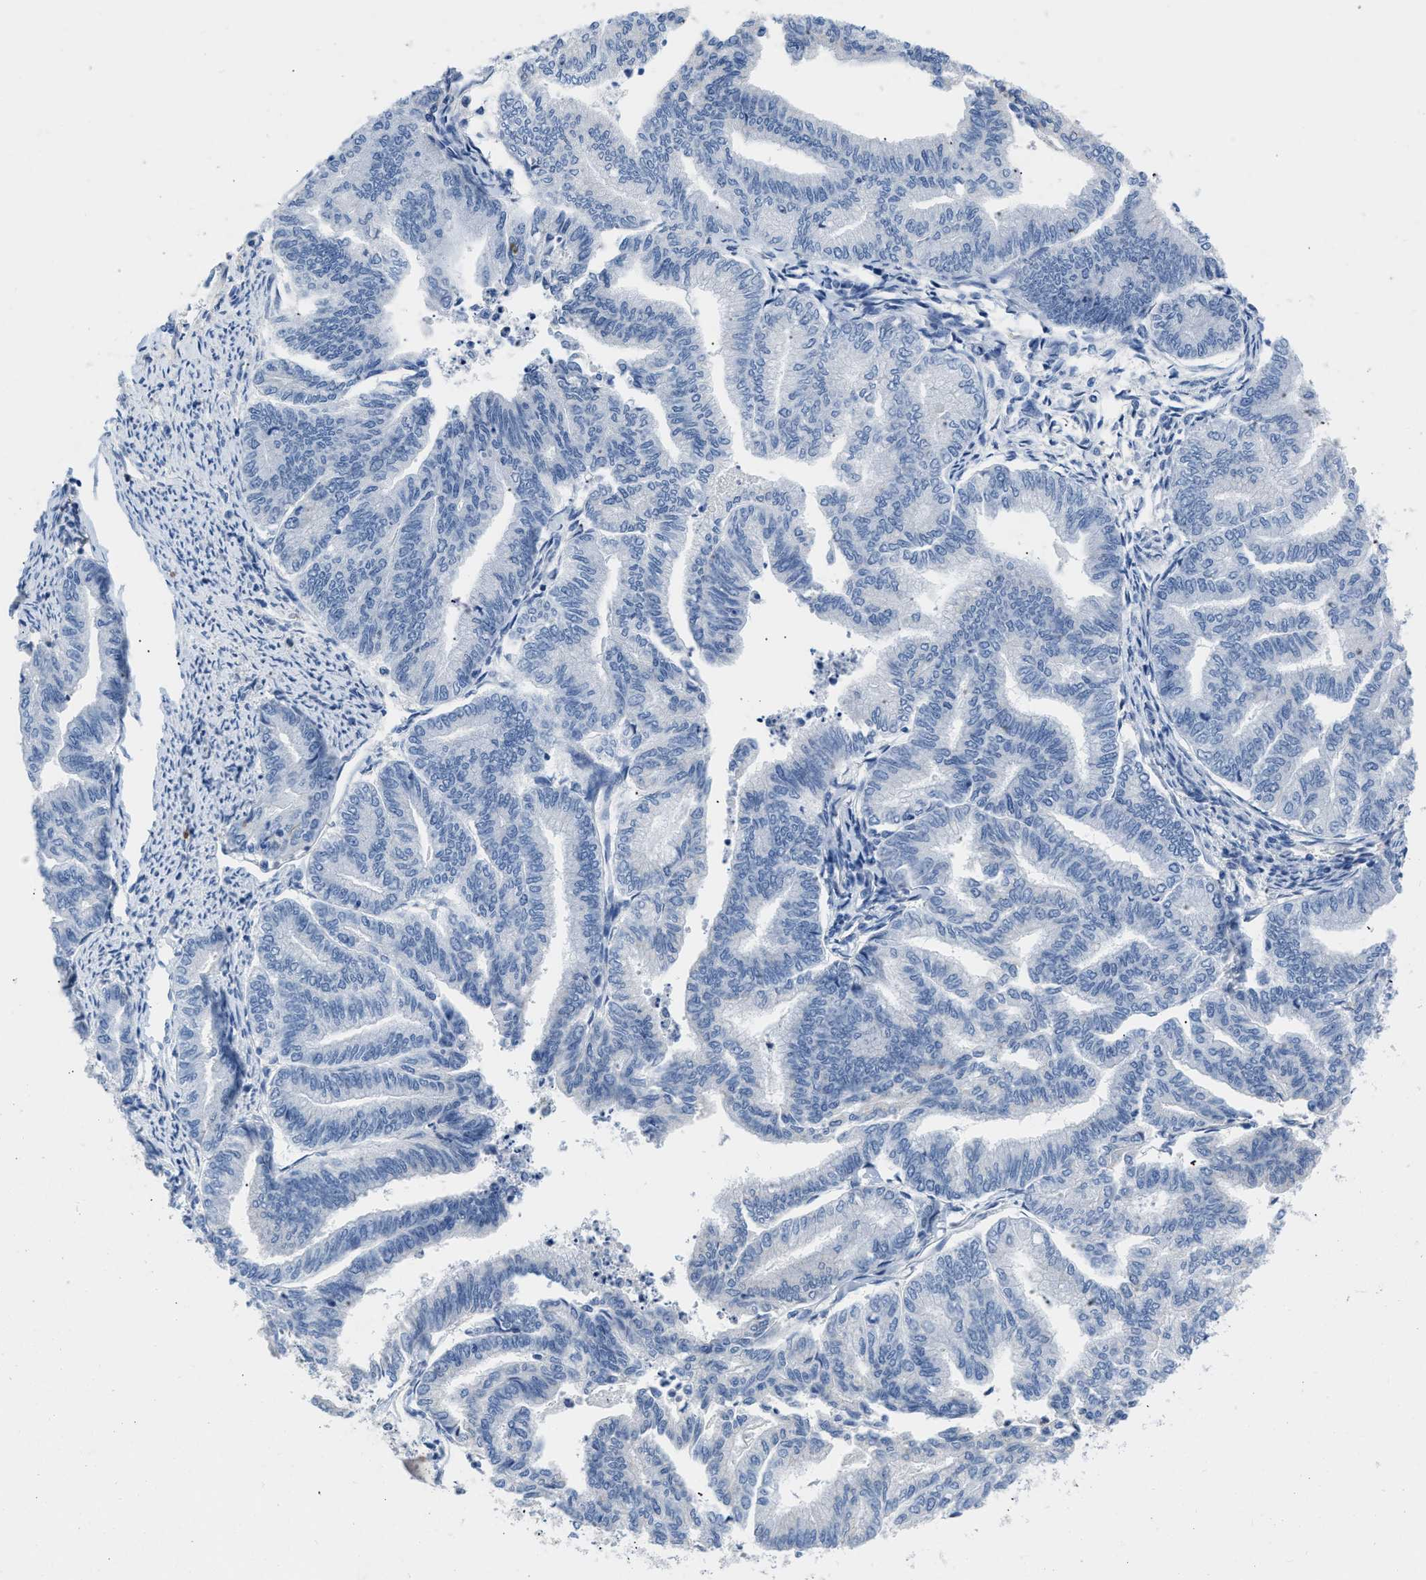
{"staining": {"intensity": "negative", "quantity": "none", "location": "none"}, "tissue": "endometrial cancer", "cell_type": "Tumor cells", "image_type": "cancer", "snomed": [{"axis": "morphology", "description": "Adenocarcinoma, NOS"}, {"axis": "topography", "description": "Endometrium"}], "caption": "A photomicrograph of human endometrial adenocarcinoma is negative for staining in tumor cells.", "gene": "BOLL", "patient": {"sex": "female", "age": 79}}